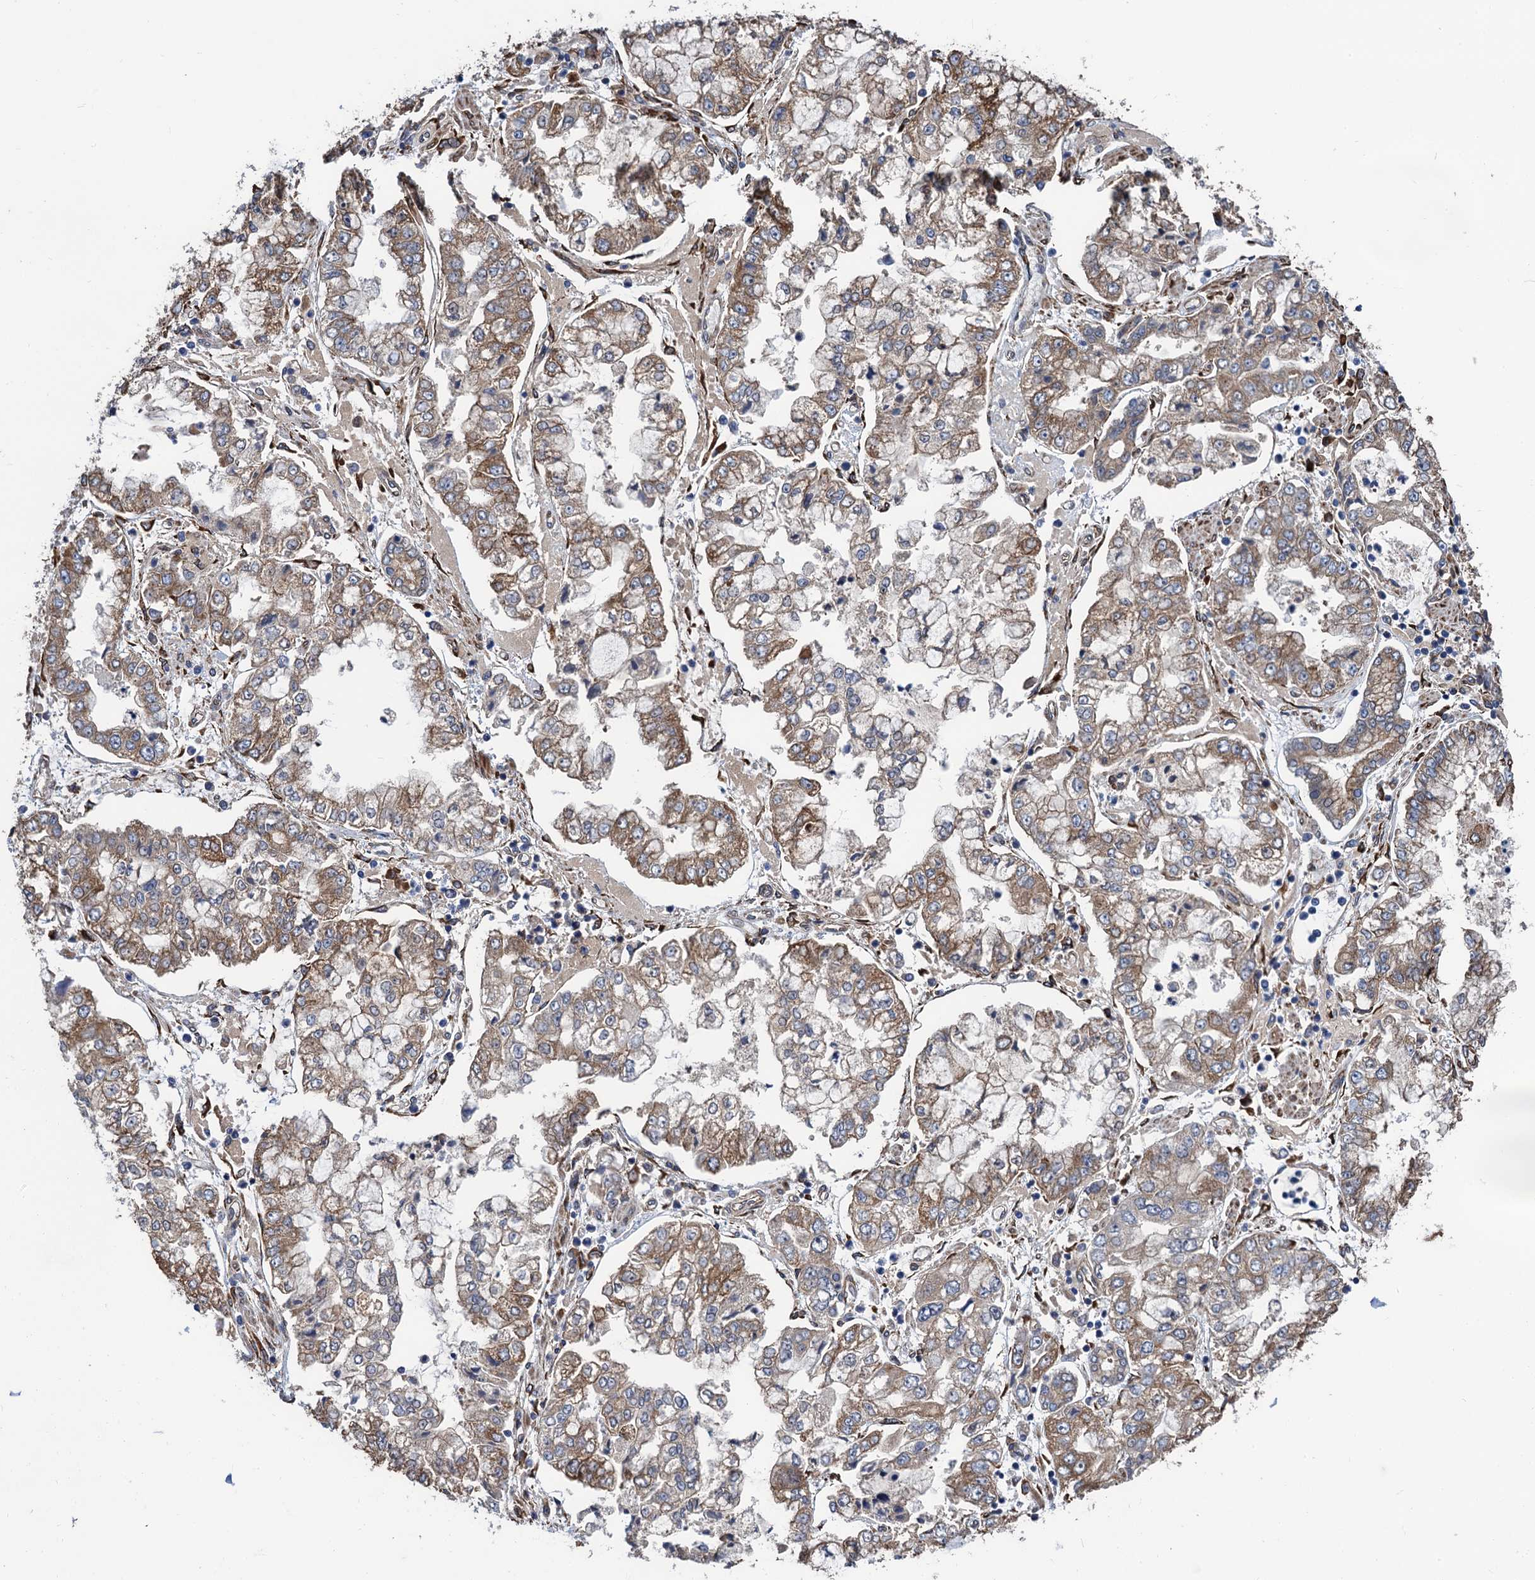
{"staining": {"intensity": "moderate", "quantity": "25%-75%", "location": "cytoplasmic/membranous"}, "tissue": "stomach cancer", "cell_type": "Tumor cells", "image_type": "cancer", "snomed": [{"axis": "morphology", "description": "Adenocarcinoma, NOS"}, {"axis": "topography", "description": "Stomach"}], "caption": "Immunohistochemistry (IHC) histopathology image of neoplastic tissue: stomach adenocarcinoma stained using immunohistochemistry (IHC) displays medium levels of moderate protein expression localized specifically in the cytoplasmic/membranous of tumor cells, appearing as a cytoplasmic/membranous brown color.", "gene": "CNNM1", "patient": {"sex": "male", "age": 76}}